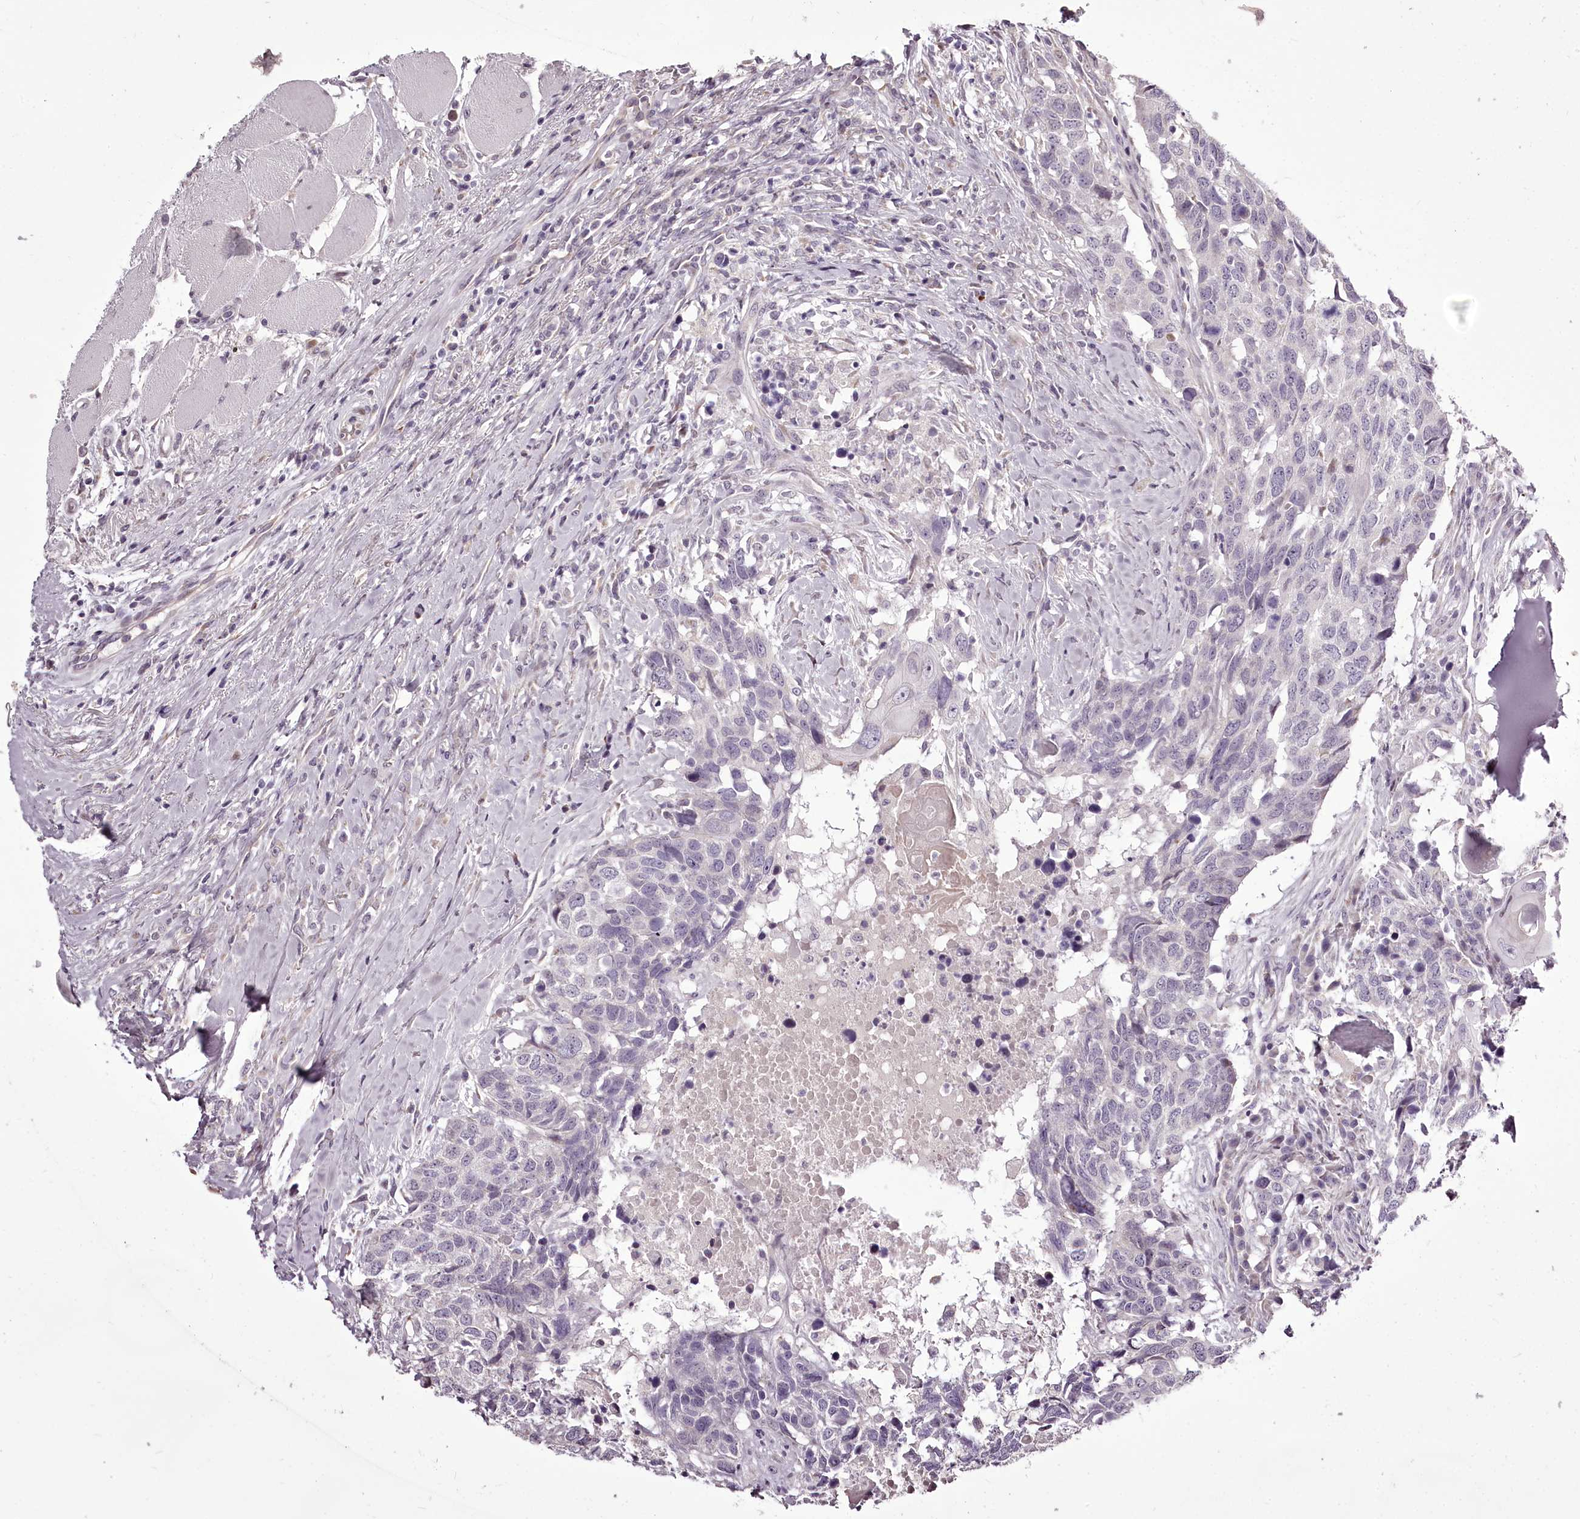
{"staining": {"intensity": "negative", "quantity": "none", "location": "none"}, "tissue": "head and neck cancer", "cell_type": "Tumor cells", "image_type": "cancer", "snomed": [{"axis": "morphology", "description": "Squamous cell carcinoma, NOS"}, {"axis": "topography", "description": "Head-Neck"}], "caption": "This is a image of immunohistochemistry (IHC) staining of head and neck squamous cell carcinoma, which shows no staining in tumor cells.", "gene": "C1orf56", "patient": {"sex": "male", "age": 66}}